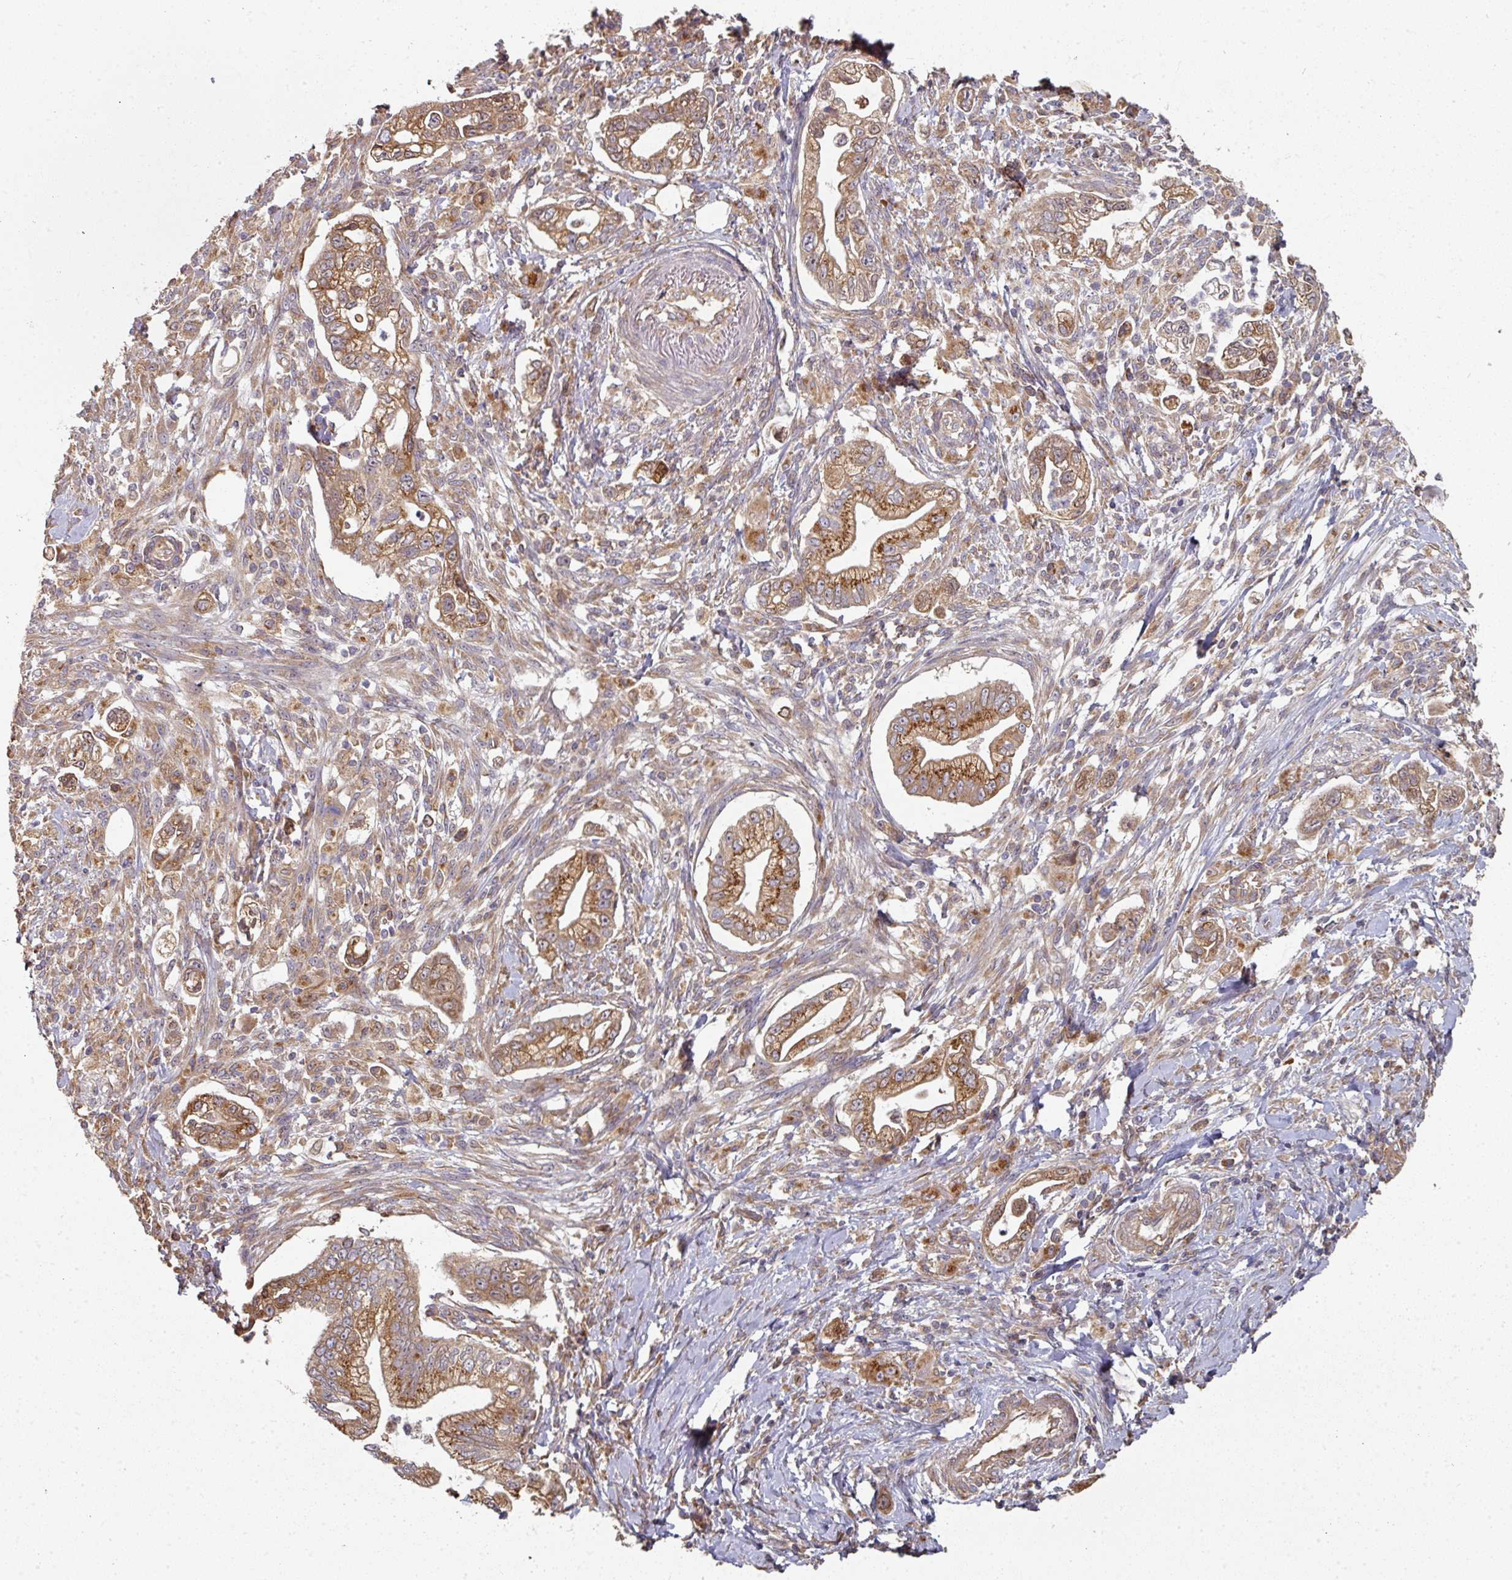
{"staining": {"intensity": "strong", "quantity": "25%-75%", "location": "cytoplasmic/membranous"}, "tissue": "pancreatic cancer", "cell_type": "Tumor cells", "image_type": "cancer", "snomed": [{"axis": "morphology", "description": "Adenocarcinoma, NOS"}, {"axis": "topography", "description": "Pancreas"}], "caption": "Protein expression analysis of human pancreatic cancer (adenocarcinoma) reveals strong cytoplasmic/membranous expression in approximately 25%-75% of tumor cells.", "gene": "EDEM2", "patient": {"sex": "male", "age": 70}}